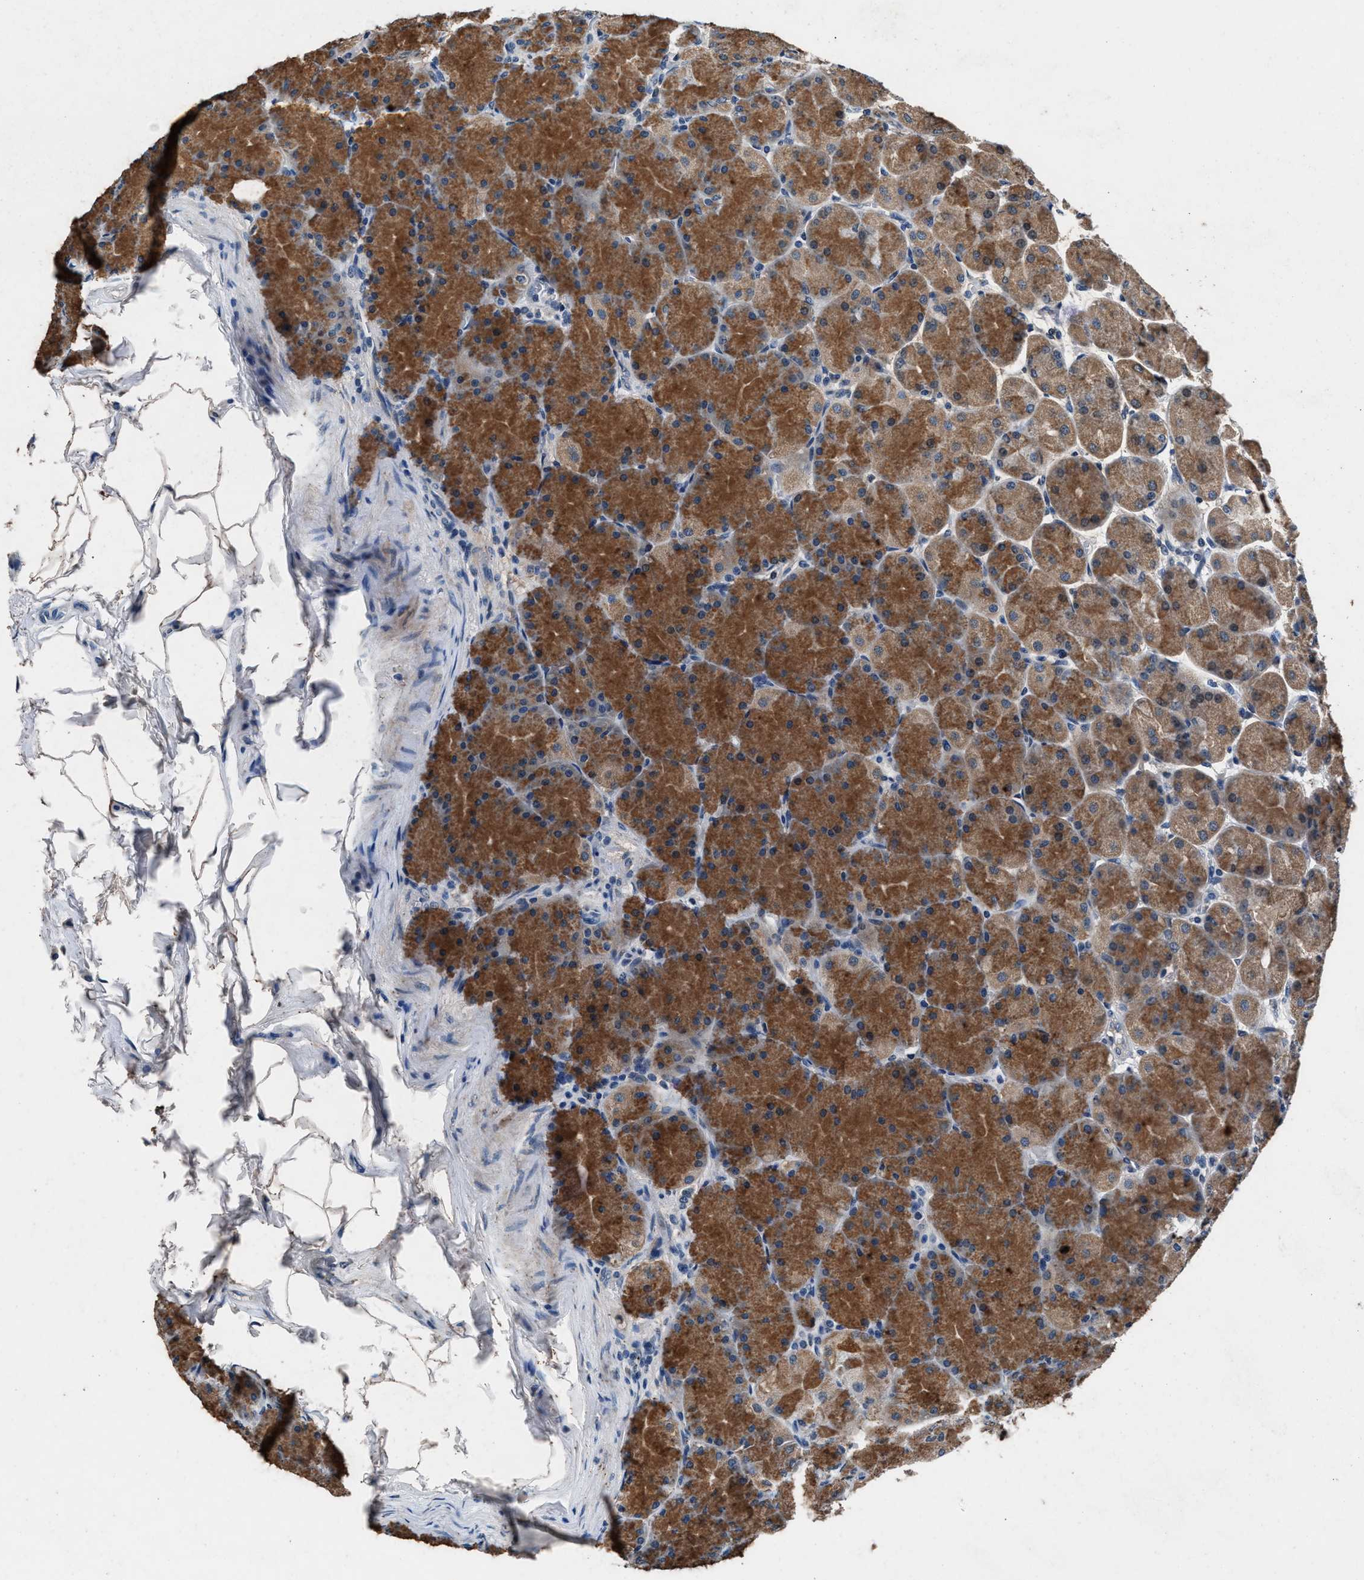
{"staining": {"intensity": "moderate", "quantity": ">75%", "location": "cytoplasmic/membranous"}, "tissue": "stomach", "cell_type": "Glandular cells", "image_type": "normal", "snomed": [{"axis": "morphology", "description": "Normal tissue, NOS"}, {"axis": "topography", "description": "Stomach, upper"}], "caption": "High-power microscopy captured an immunohistochemistry (IHC) photomicrograph of unremarkable stomach, revealing moderate cytoplasmic/membranous positivity in about >75% of glandular cells.", "gene": "DENND6B", "patient": {"sex": "female", "age": 56}}